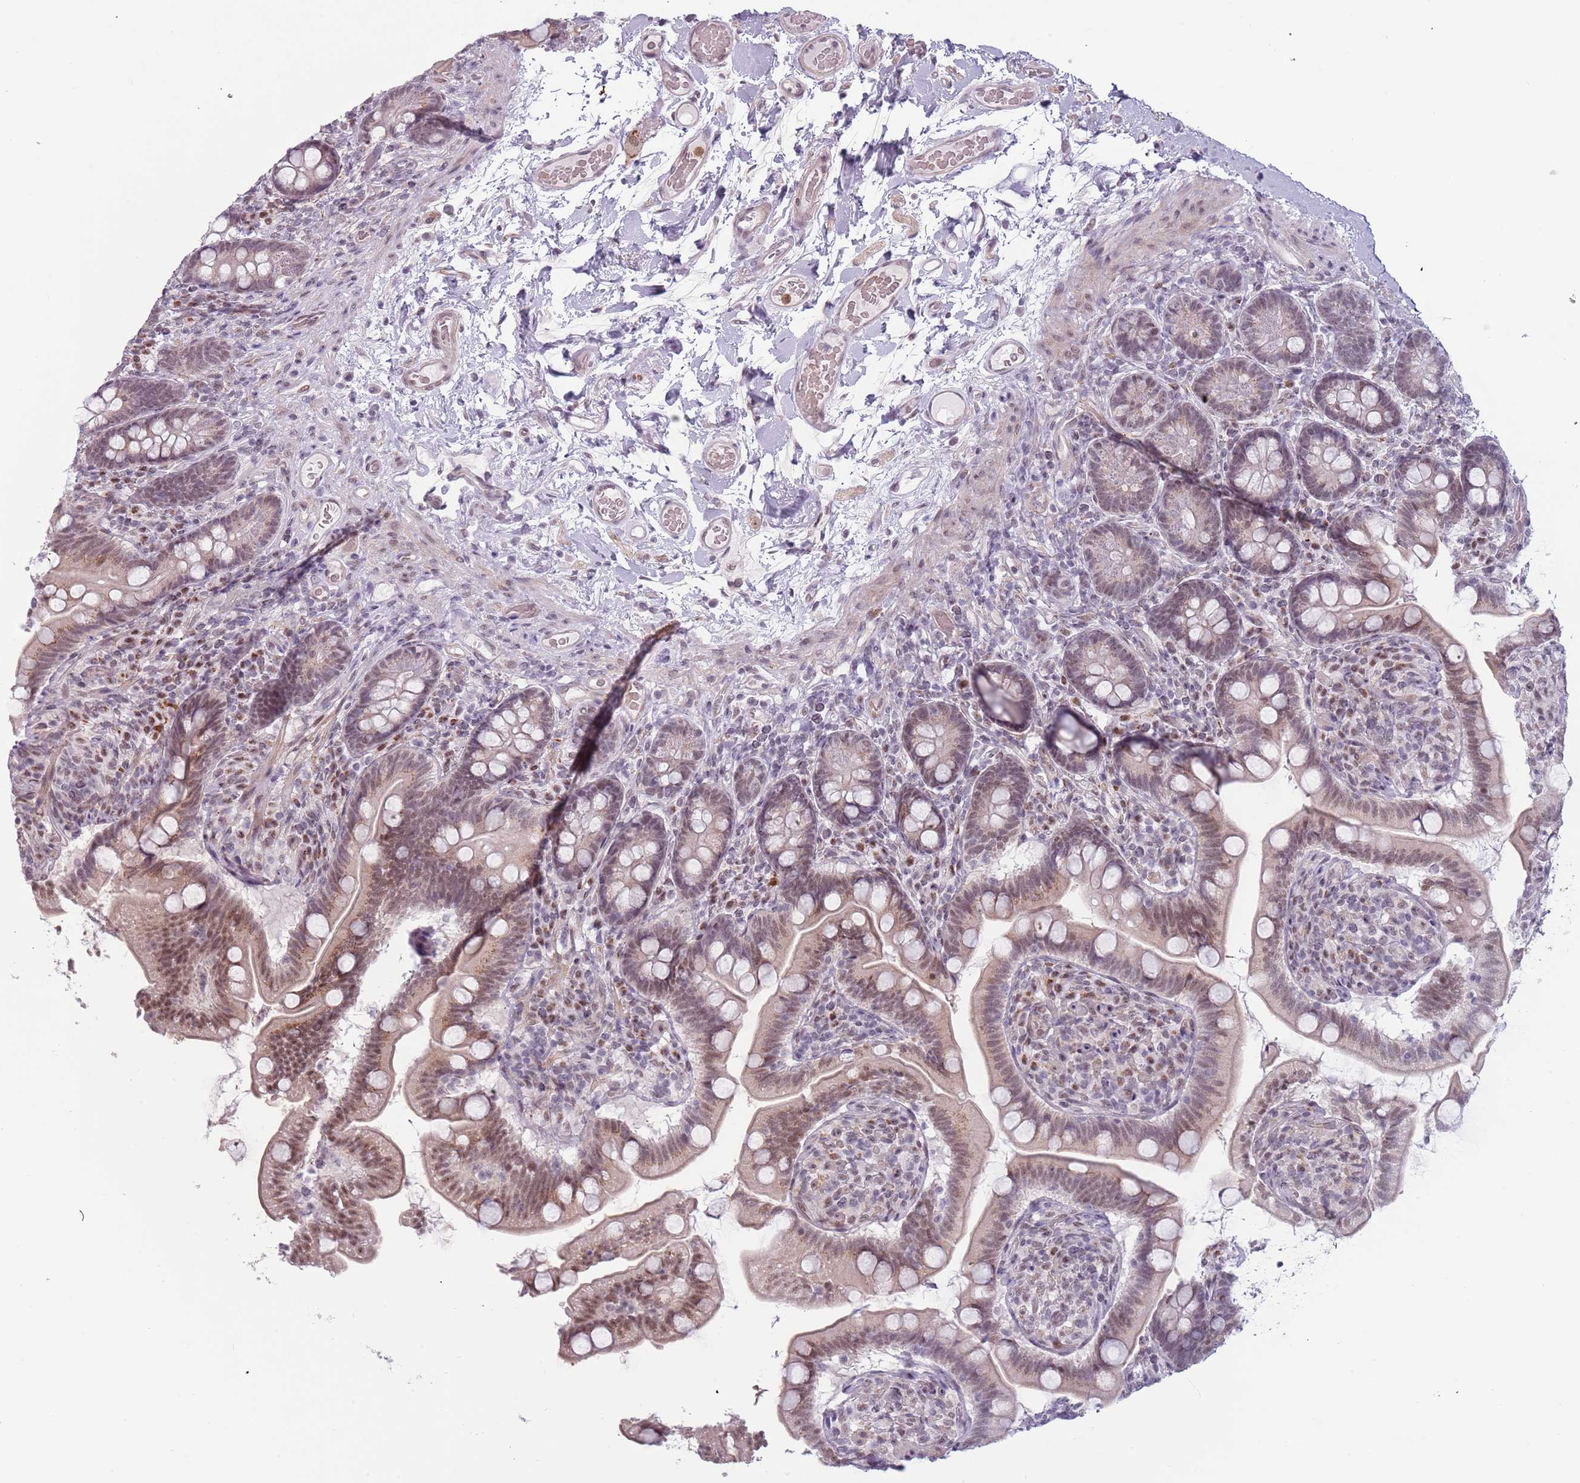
{"staining": {"intensity": "moderate", "quantity": "25%-75%", "location": "cytoplasmic/membranous,nuclear"}, "tissue": "small intestine", "cell_type": "Glandular cells", "image_type": "normal", "snomed": [{"axis": "morphology", "description": "Normal tissue, NOS"}, {"axis": "topography", "description": "Small intestine"}], "caption": "Glandular cells demonstrate medium levels of moderate cytoplasmic/membranous,nuclear staining in about 25%-75% of cells in normal human small intestine.", "gene": "REXO4", "patient": {"sex": "female", "age": 64}}